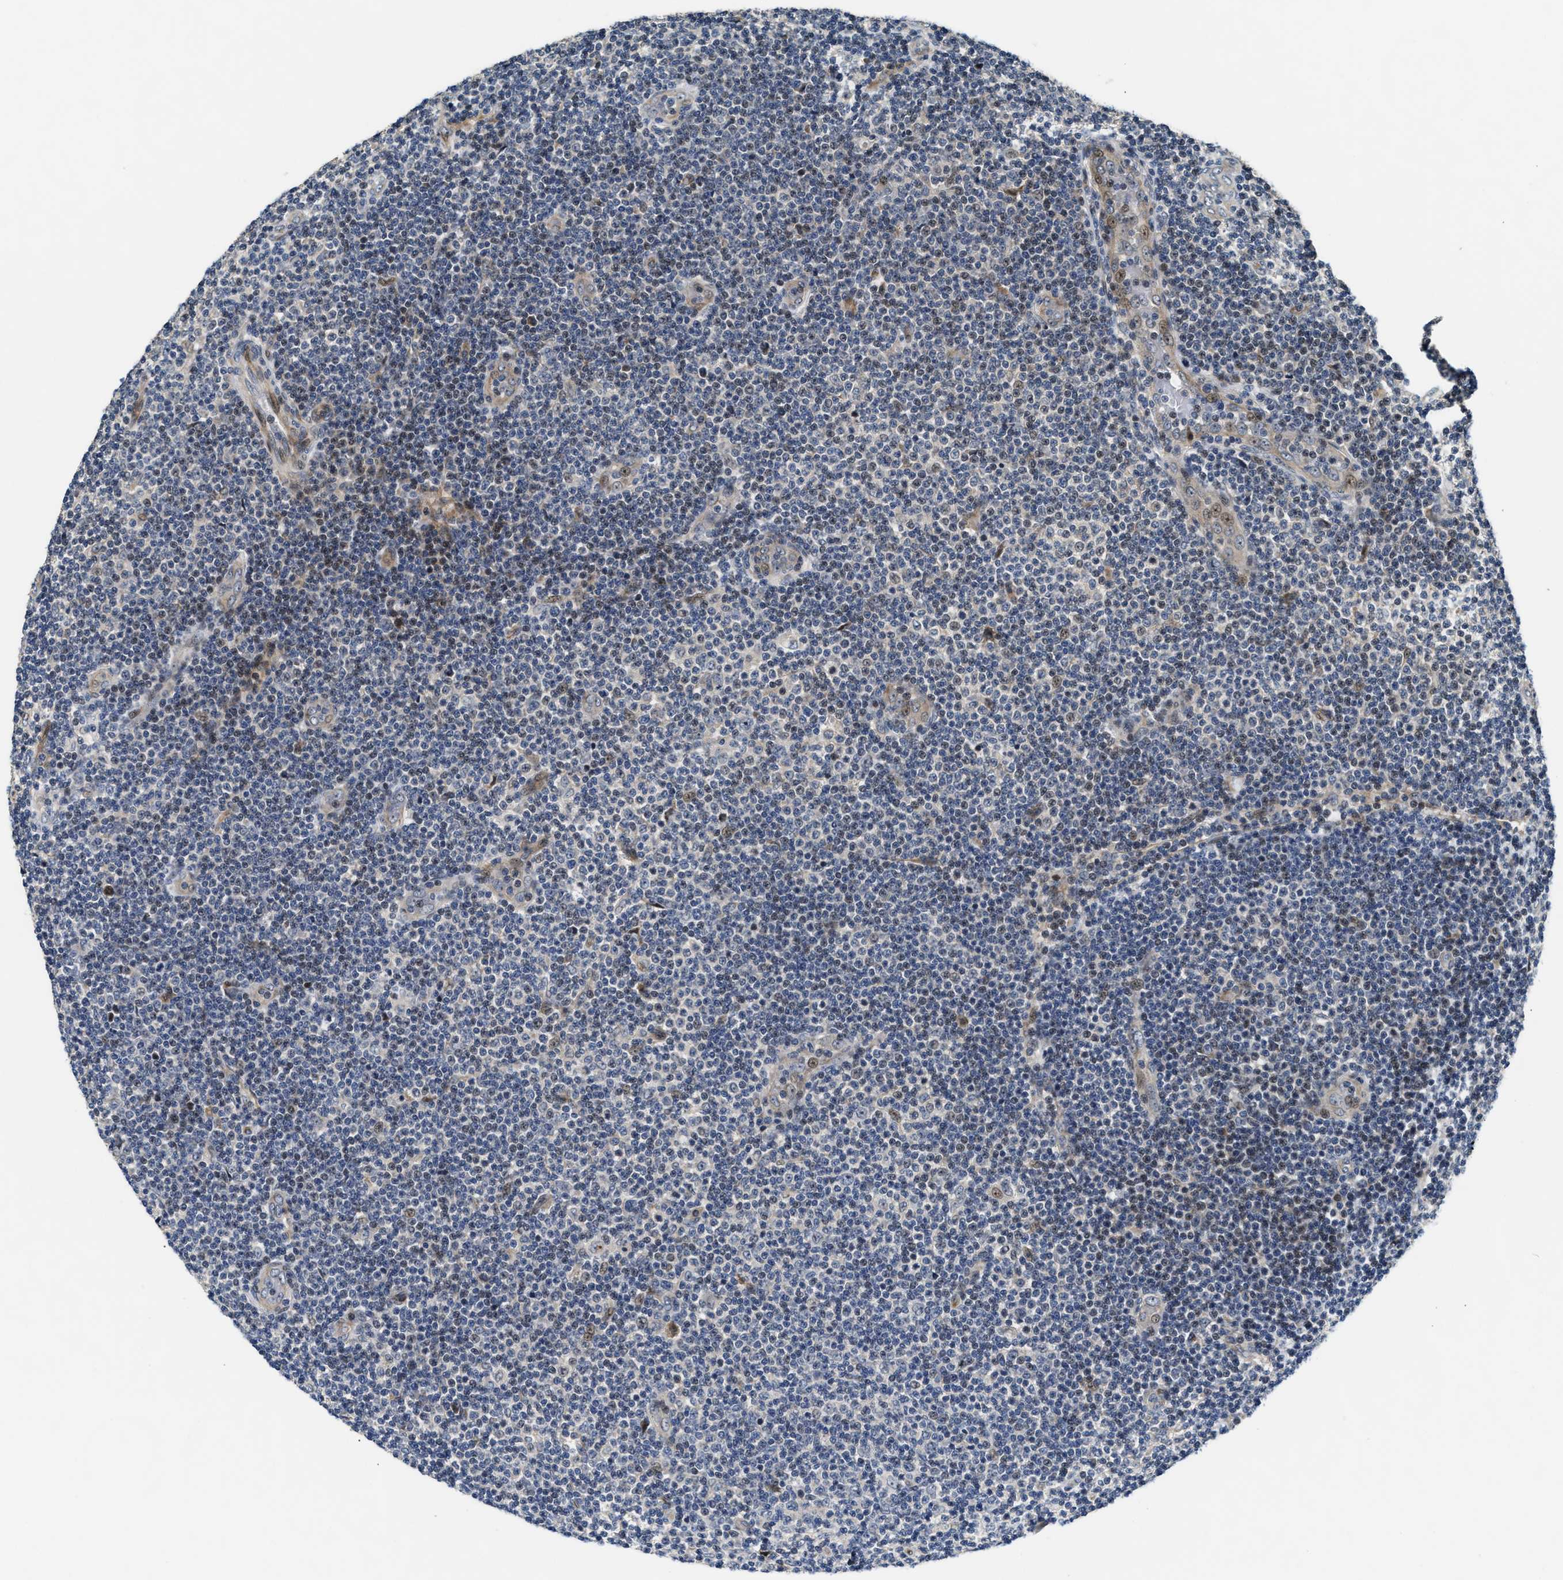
{"staining": {"intensity": "weak", "quantity": "<25%", "location": "nuclear"}, "tissue": "lymphoma", "cell_type": "Tumor cells", "image_type": "cancer", "snomed": [{"axis": "morphology", "description": "Malignant lymphoma, non-Hodgkin's type, Low grade"}, {"axis": "topography", "description": "Lymph node"}], "caption": "A high-resolution micrograph shows immunohistochemistry staining of lymphoma, which displays no significant positivity in tumor cells. (Immunohistochemistry, brightfield microscopy, high magnification).", "gene": "ALDH3A2", "patient": {"sex": "male", "age": 83}}